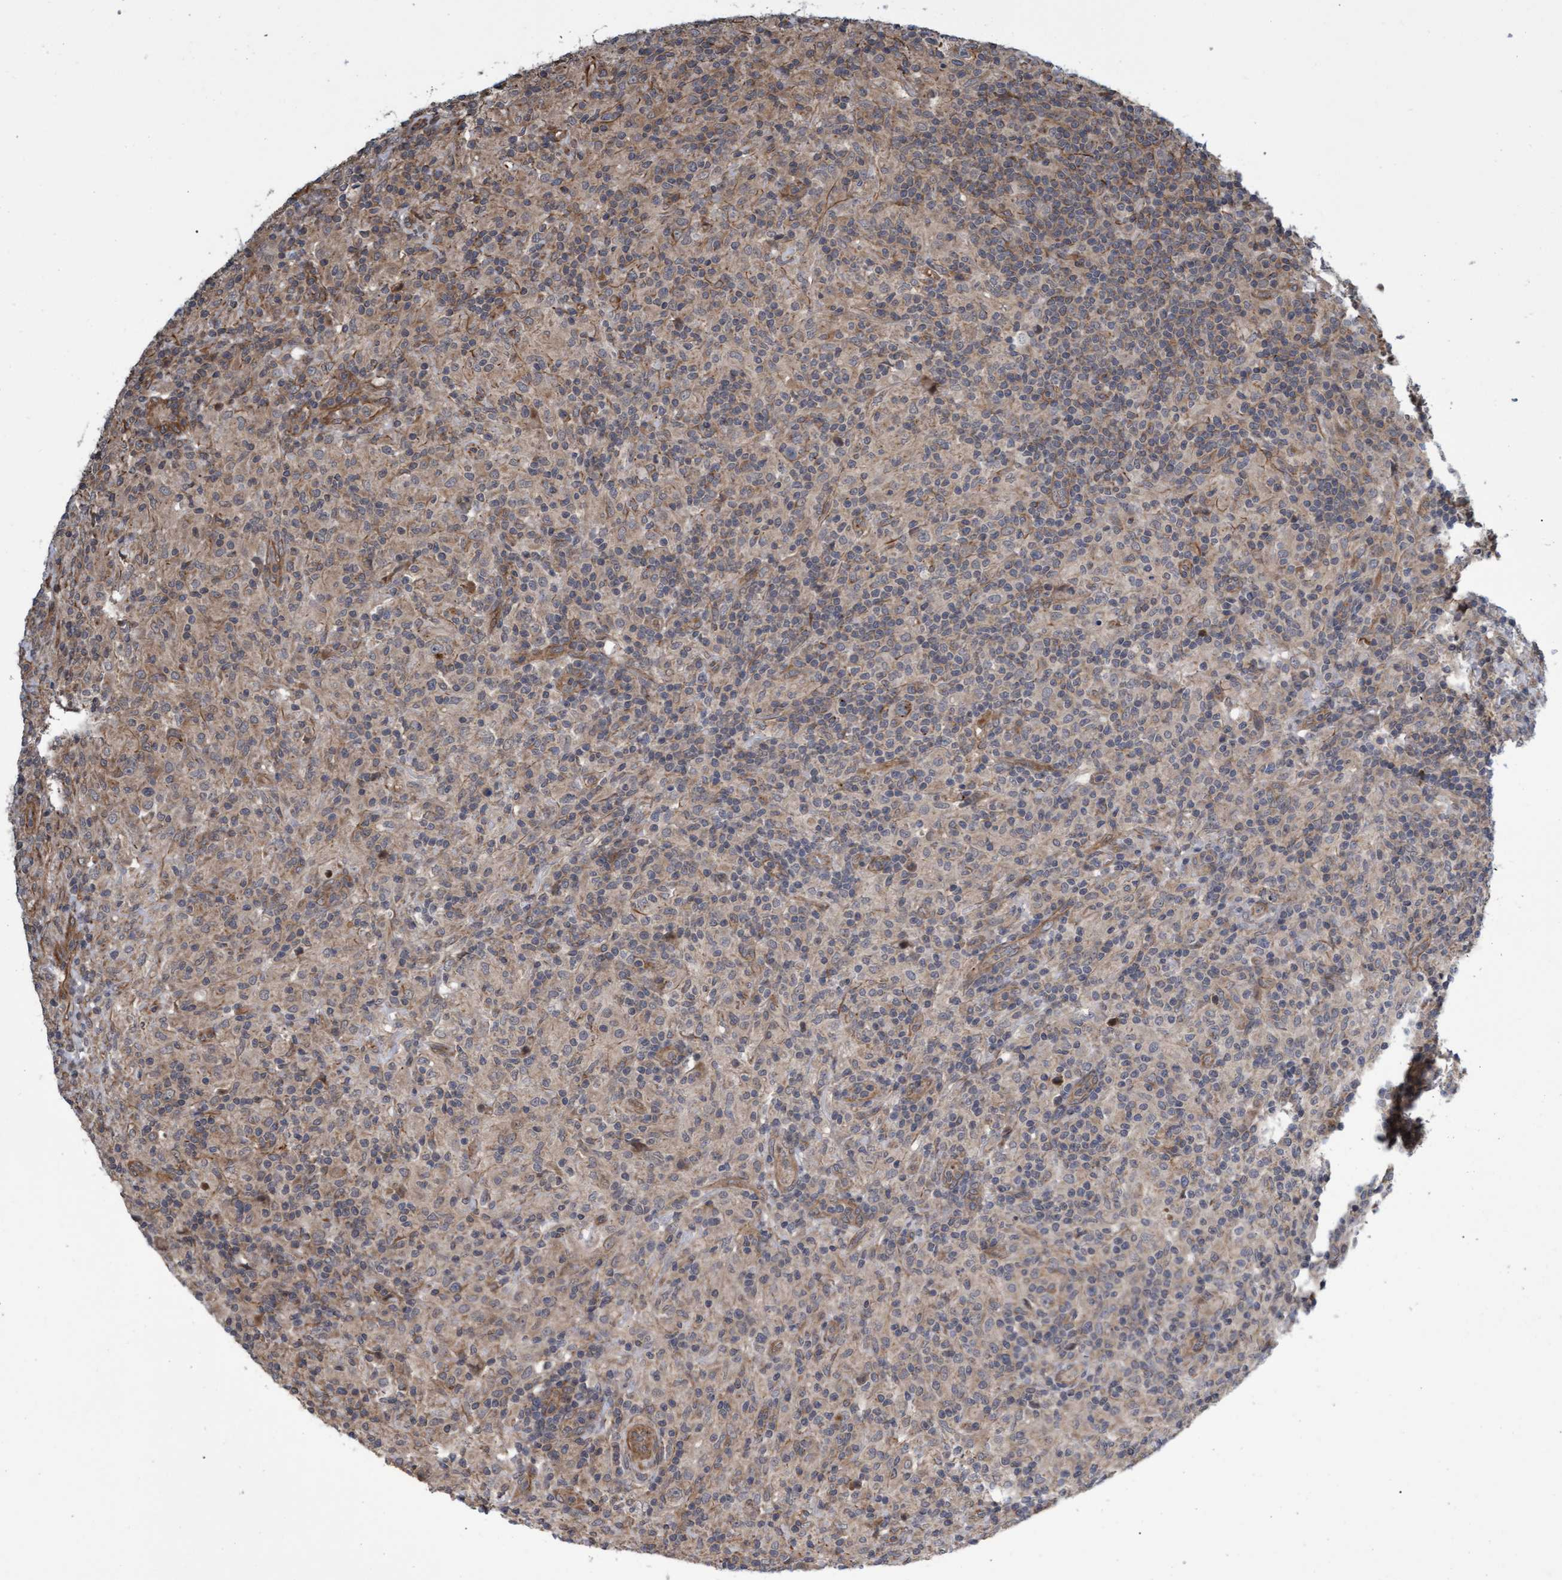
{"staining": {"intensity": "weak", "quantity": "<25%", "location": "cytoplasmic/membranous"}, "tissue": "lymphoma", "cell_type": "Tumor cells", "image_type": "cancer", "snomed": [{"axis": "morphology", "description": "Hodgkin's disease, NOS"}, {"axis": "topography", "description": "Lymph node"}], "caption": "This is a histopathology image of IHC staining of Hodgkin's disease, which shows no positivity in tumor cells.", "gene": "TNFRSF10B", "patient": {"sex": "male", "age": 70}}